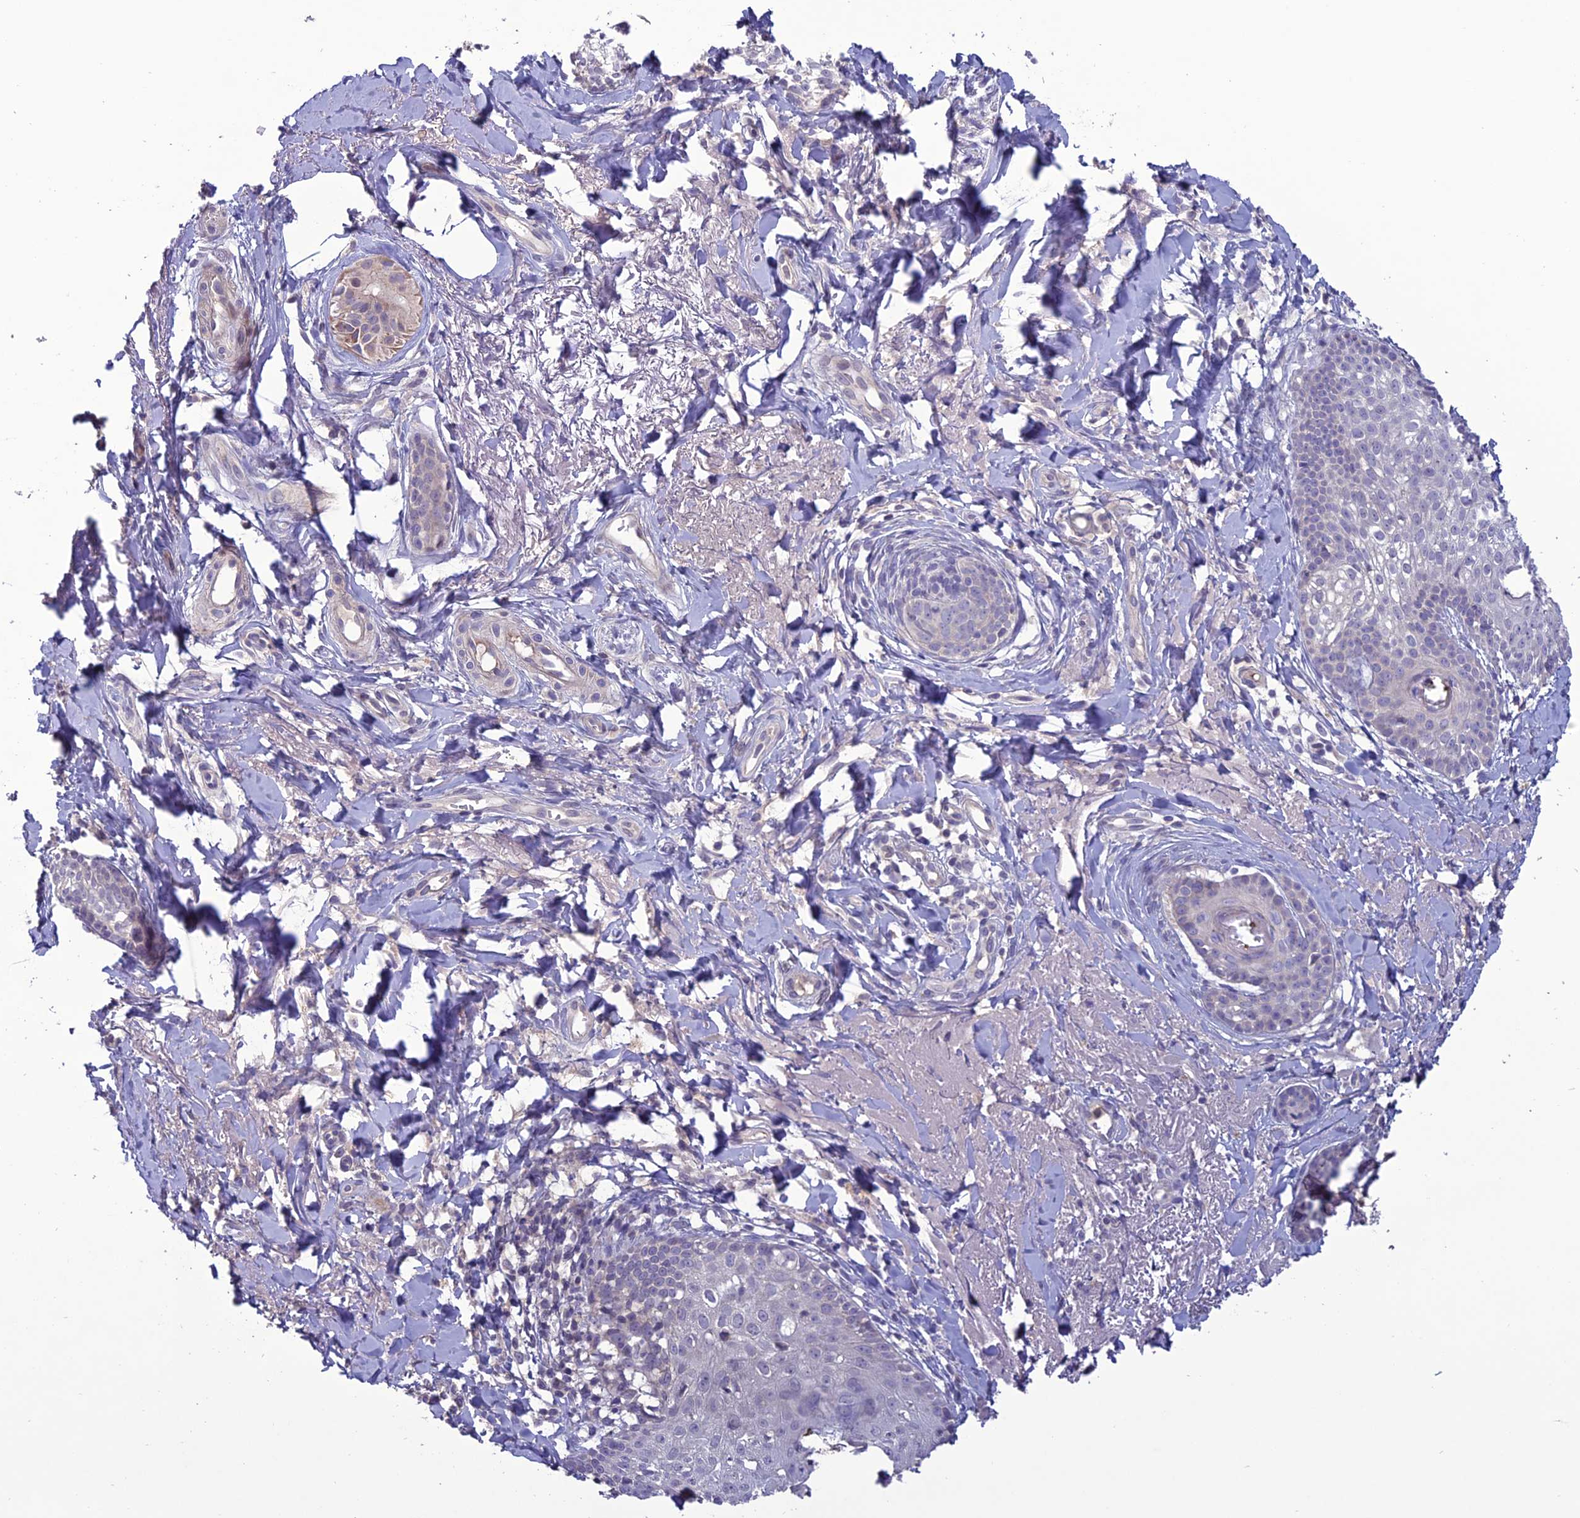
{"staining": {"intensity": "negative", "quantity": "none", "location": "none"}, "tissue": "skin cancer", "cell_type": "Tumor cells", "image_type": "cancer", "snomed": [{"axis": "morphology", "description": "Basal cell carcinoma"}, {"axis": "topography", "description": "Skin"}], "caption": "Immunohistochemical staining of skin cancer exhibits no significant expression in tumor cells.", "gene": "C2orf76", "patient": {"sex": "female", "age": 76}}